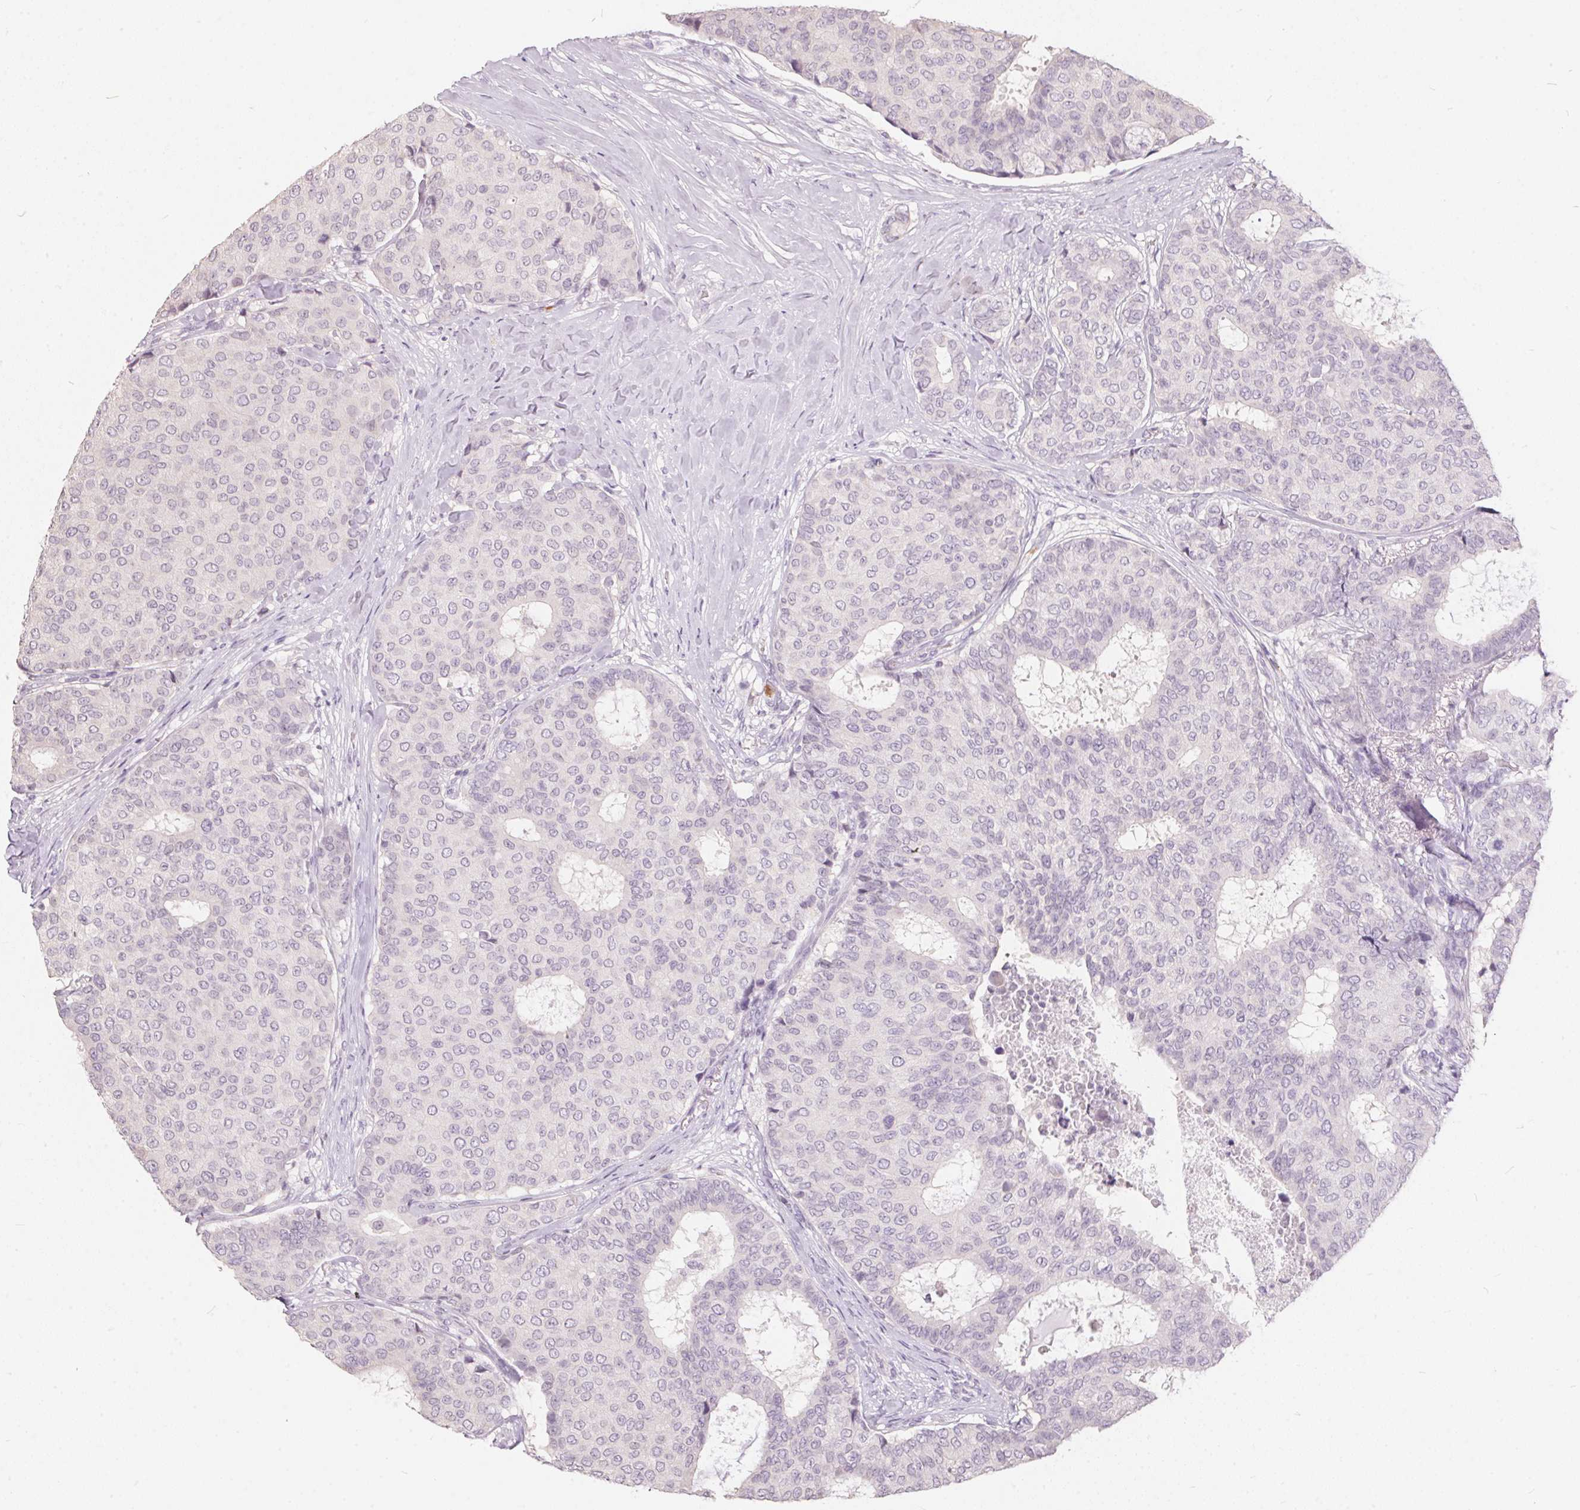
{"staining": {"intensity": "negative", "quantity": "none", "location": "none"}, "tissue": "breast cancer", "cell_type": "Tumor cells", "image_type": "cancer", "snomed": [{"axis": "morphology", "description": "Duct carcinoma"}, {"axis": "topography", "description": "Breast"}], "caption": "There is no significant positivity in tumor cells of breast cancer. (Immunohistochemistry, brightfield microscopy, high magnification).", "gene": "SERPINB1", "patient": {"sex": "female", "age": 75}}